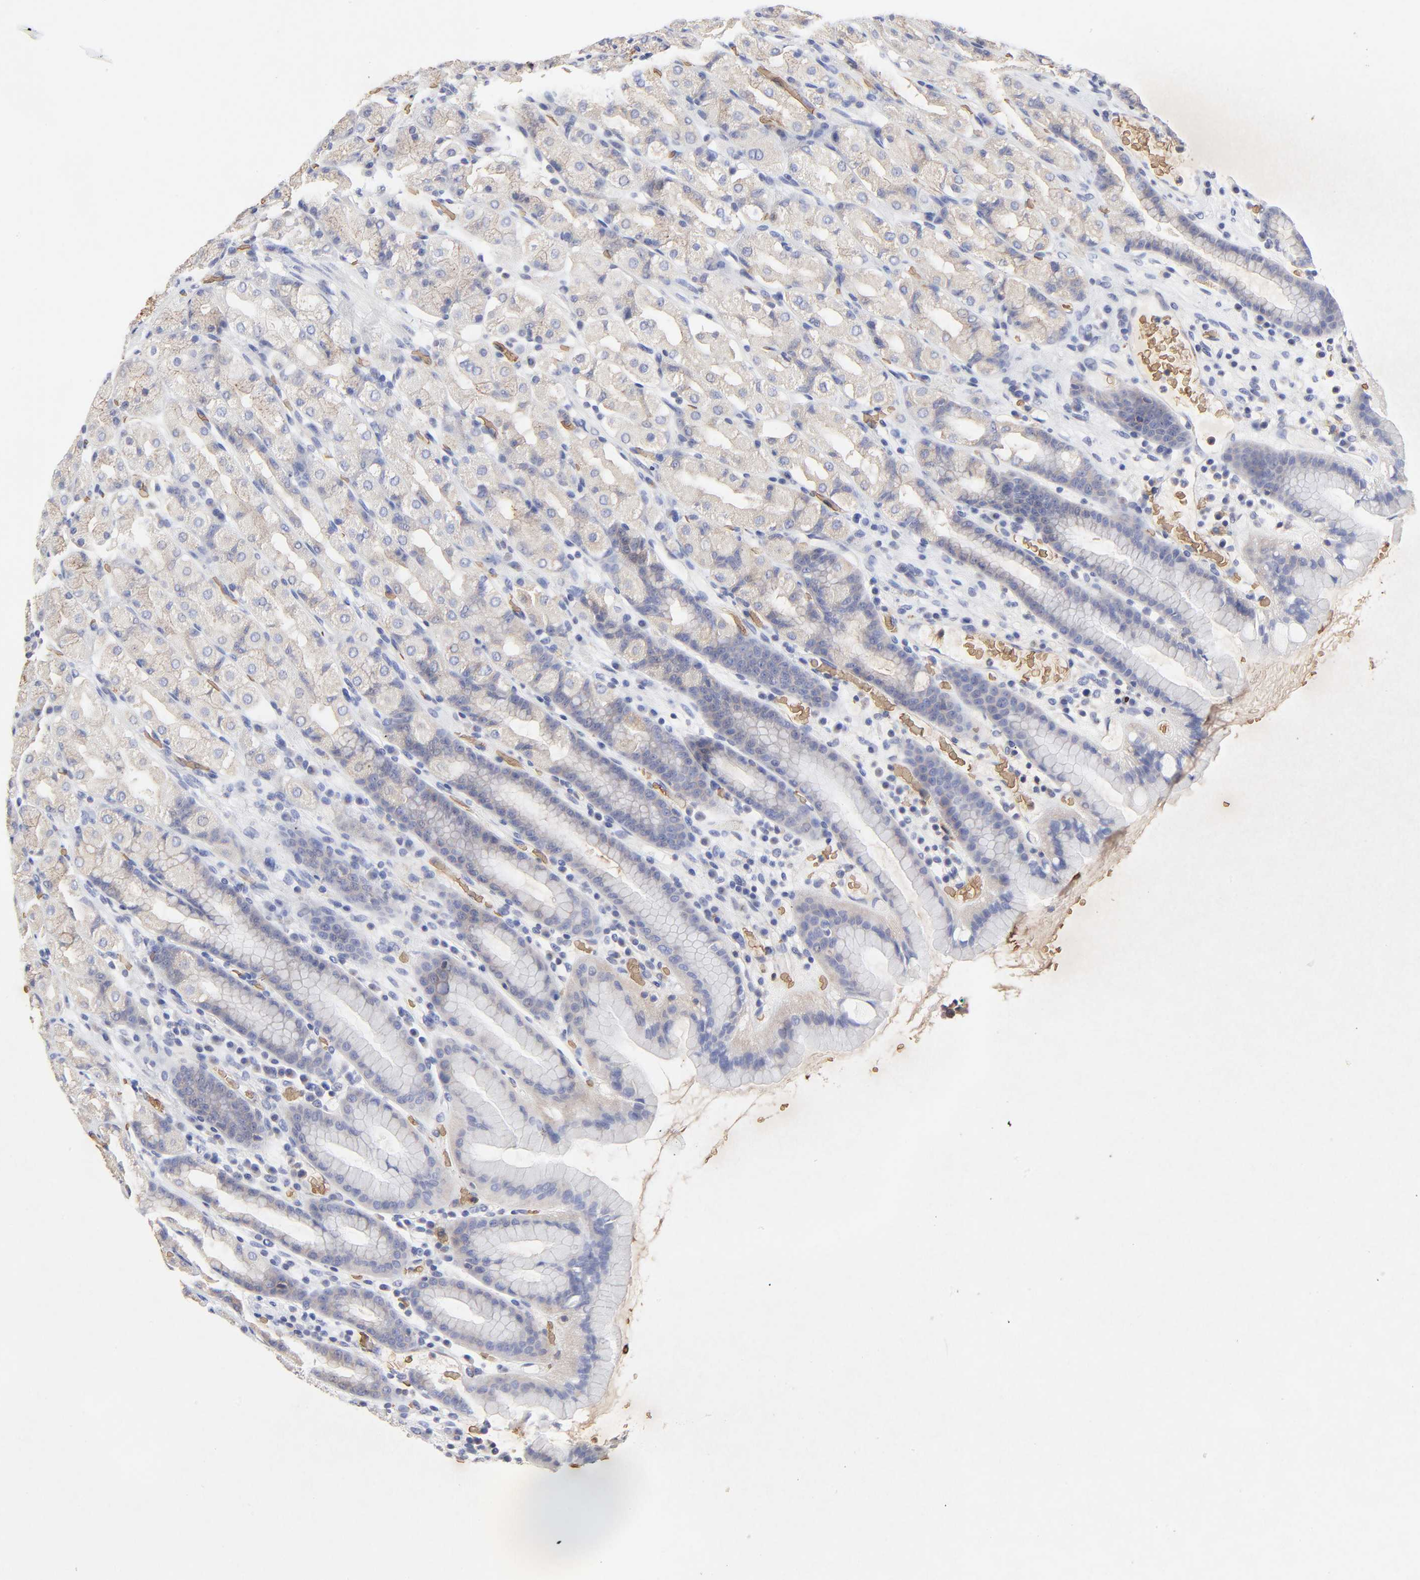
{"staining": {"intensity": "moderate", "quantity": "<25%", "location": "cytoplasmic/membranous"}, "tissue": "stomach", "cell_type": "Glandular cells", "image_type": "normal", "snomed": [{"axis": "morphology", "description": "Normal tissue, NOS"}, {"axis": "topography", "description": "Stomach, upper"}], "caption": "Immunohistochemical staining of normal human stomach shows <25% levels of moderate cytoplasmic/membranous protein staining in approximately <25% of glandular cells. (DAB (3,3'-diaminobenzidine) IHC, brown staining for protein, blue staining for nuclei).", "gene": "PAG1", "patient": {"sex": "male", "age": 68}}